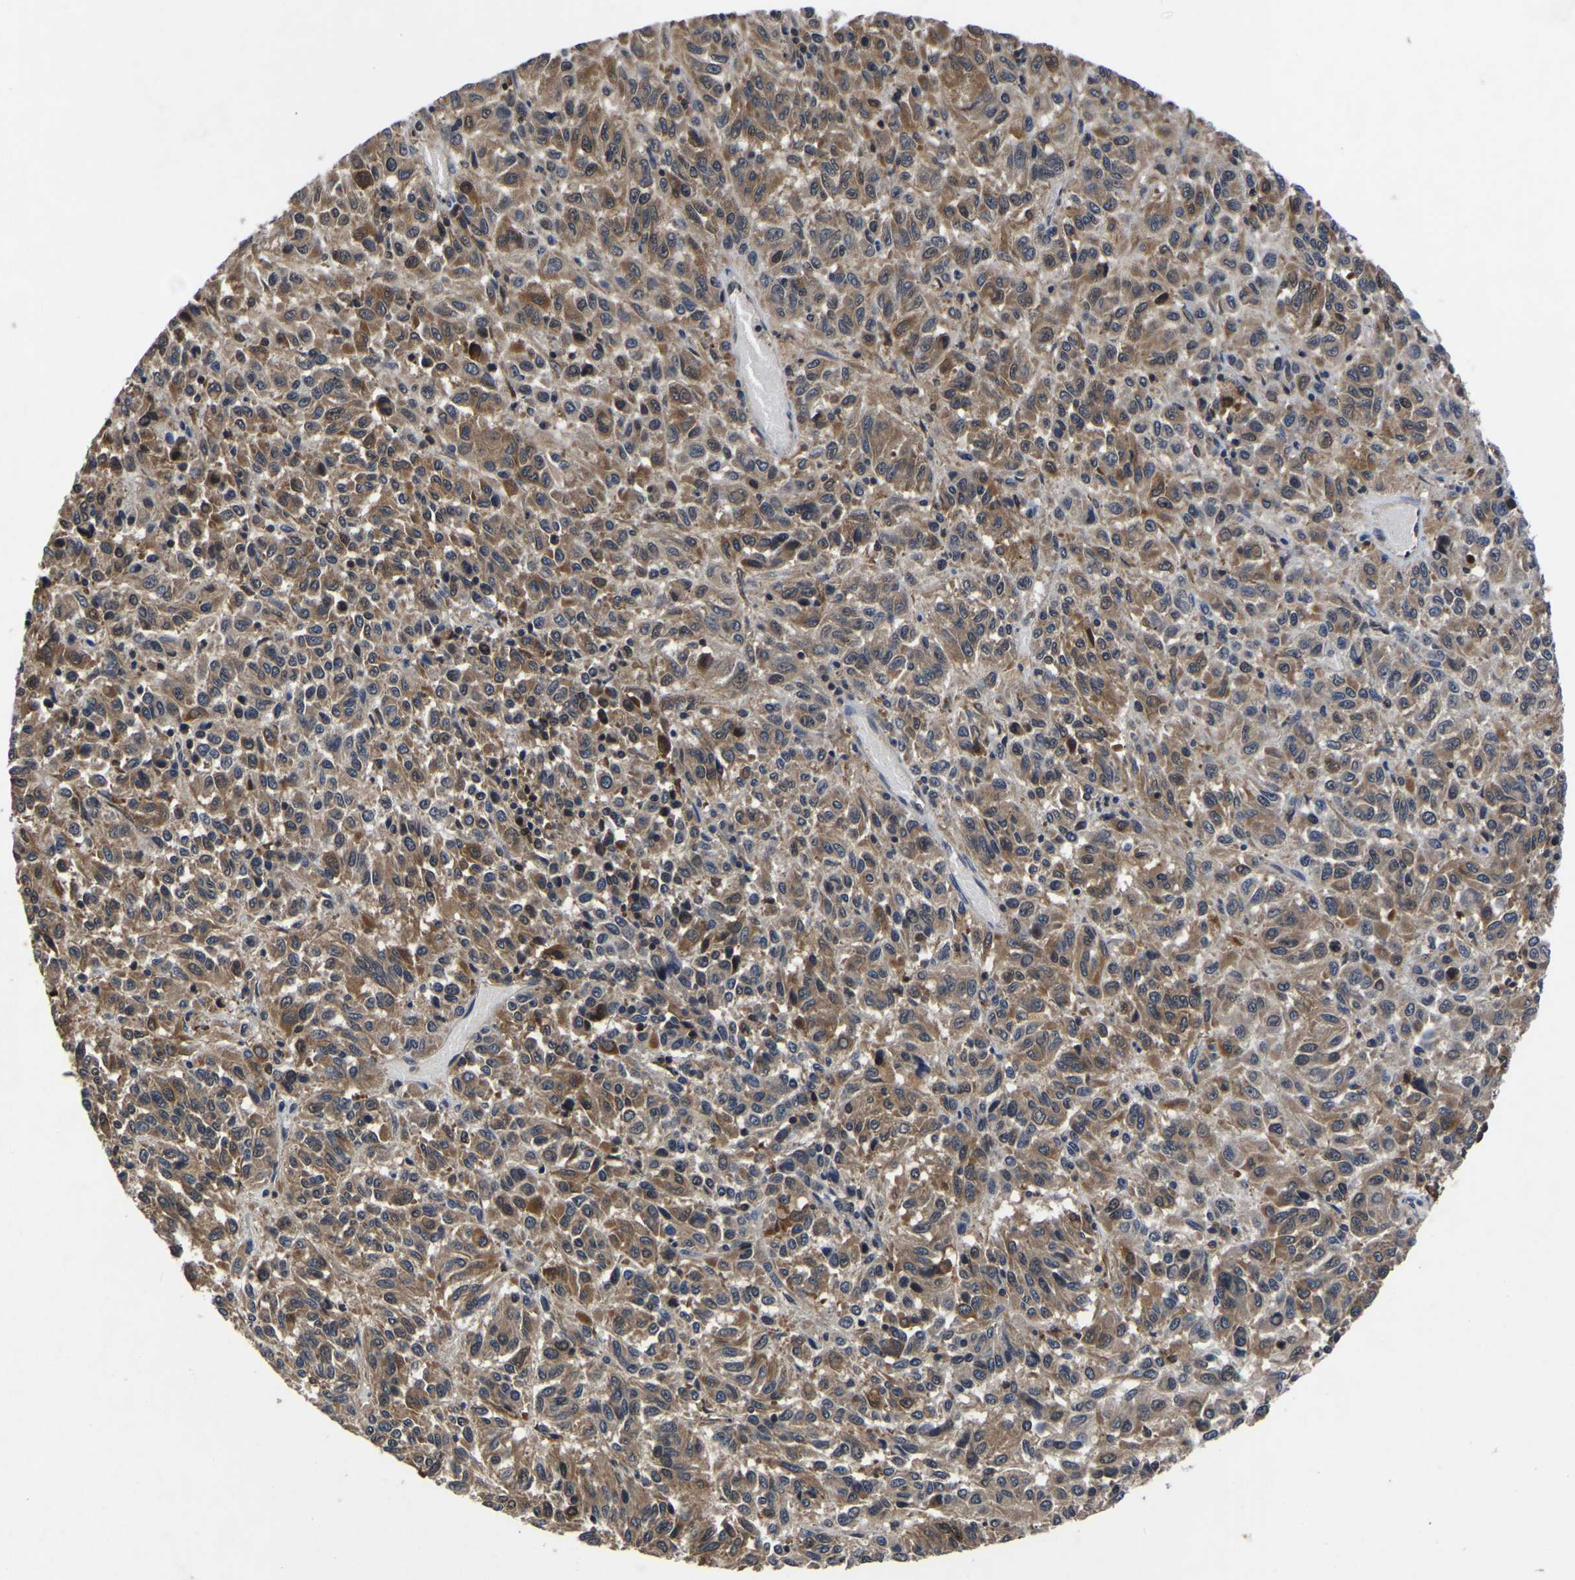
{"staining": {"intensity": "moderate", "quantity": ">75%", "location": "cytoplasmic/membranous"}, "tissue": "melanoma", "cell_type": "Tumor cells", "image_type": "cancer", "snomed": [{"axis": "morphology", "description": "Malignant melanoma, Metastatic site"}, {"axis": "topography", "description": "Lung"}], "caption": "The immunohistochemical stain highlights moderate cytoplasmic/membranous staining in tumor cells of malignant melanoma (metastatic site) tissue.", "gene": "FGD5", "patient": {"sex": "male", "age": 64}}